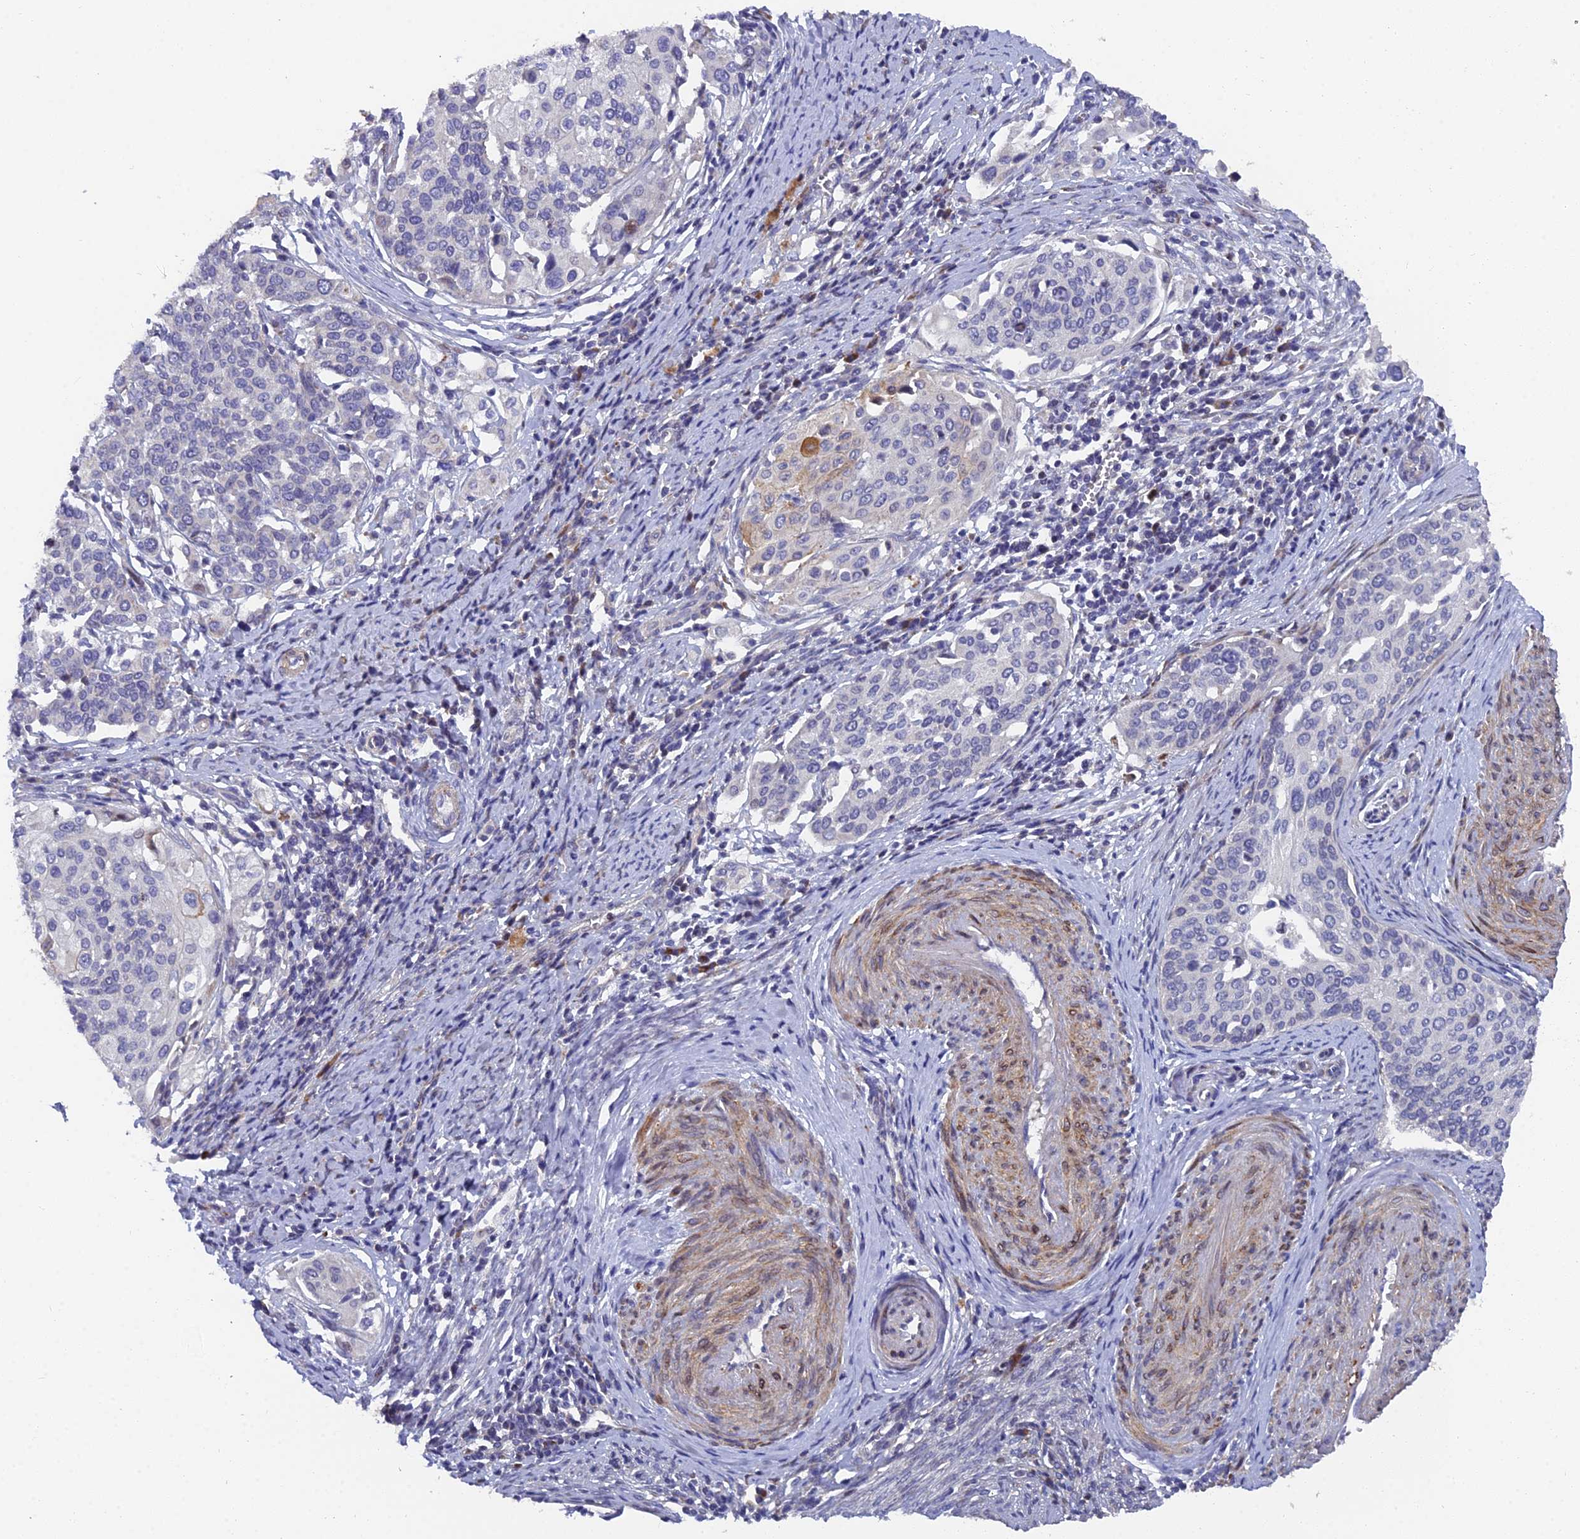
{"staining": {"intensity": "negative", "quantity": "none", "location": "none"}, "tissue": "cervical cancer", "cell_type": "Tumor cells", "image_type": "cancer", "snomed": [{"axis": "morphology", "description": "Squamous cell carcinoma, NOS"}, {"axis": "topography", "description": "Cervix"}], "caption": "Immunohistochemistry micrograph of cervical squamous cell carcinoma stained for a protein (brown), which reveals no positivity in tumor cells.", "gene": "RAB28", "patient": {"sex": "female", "age": 44}}